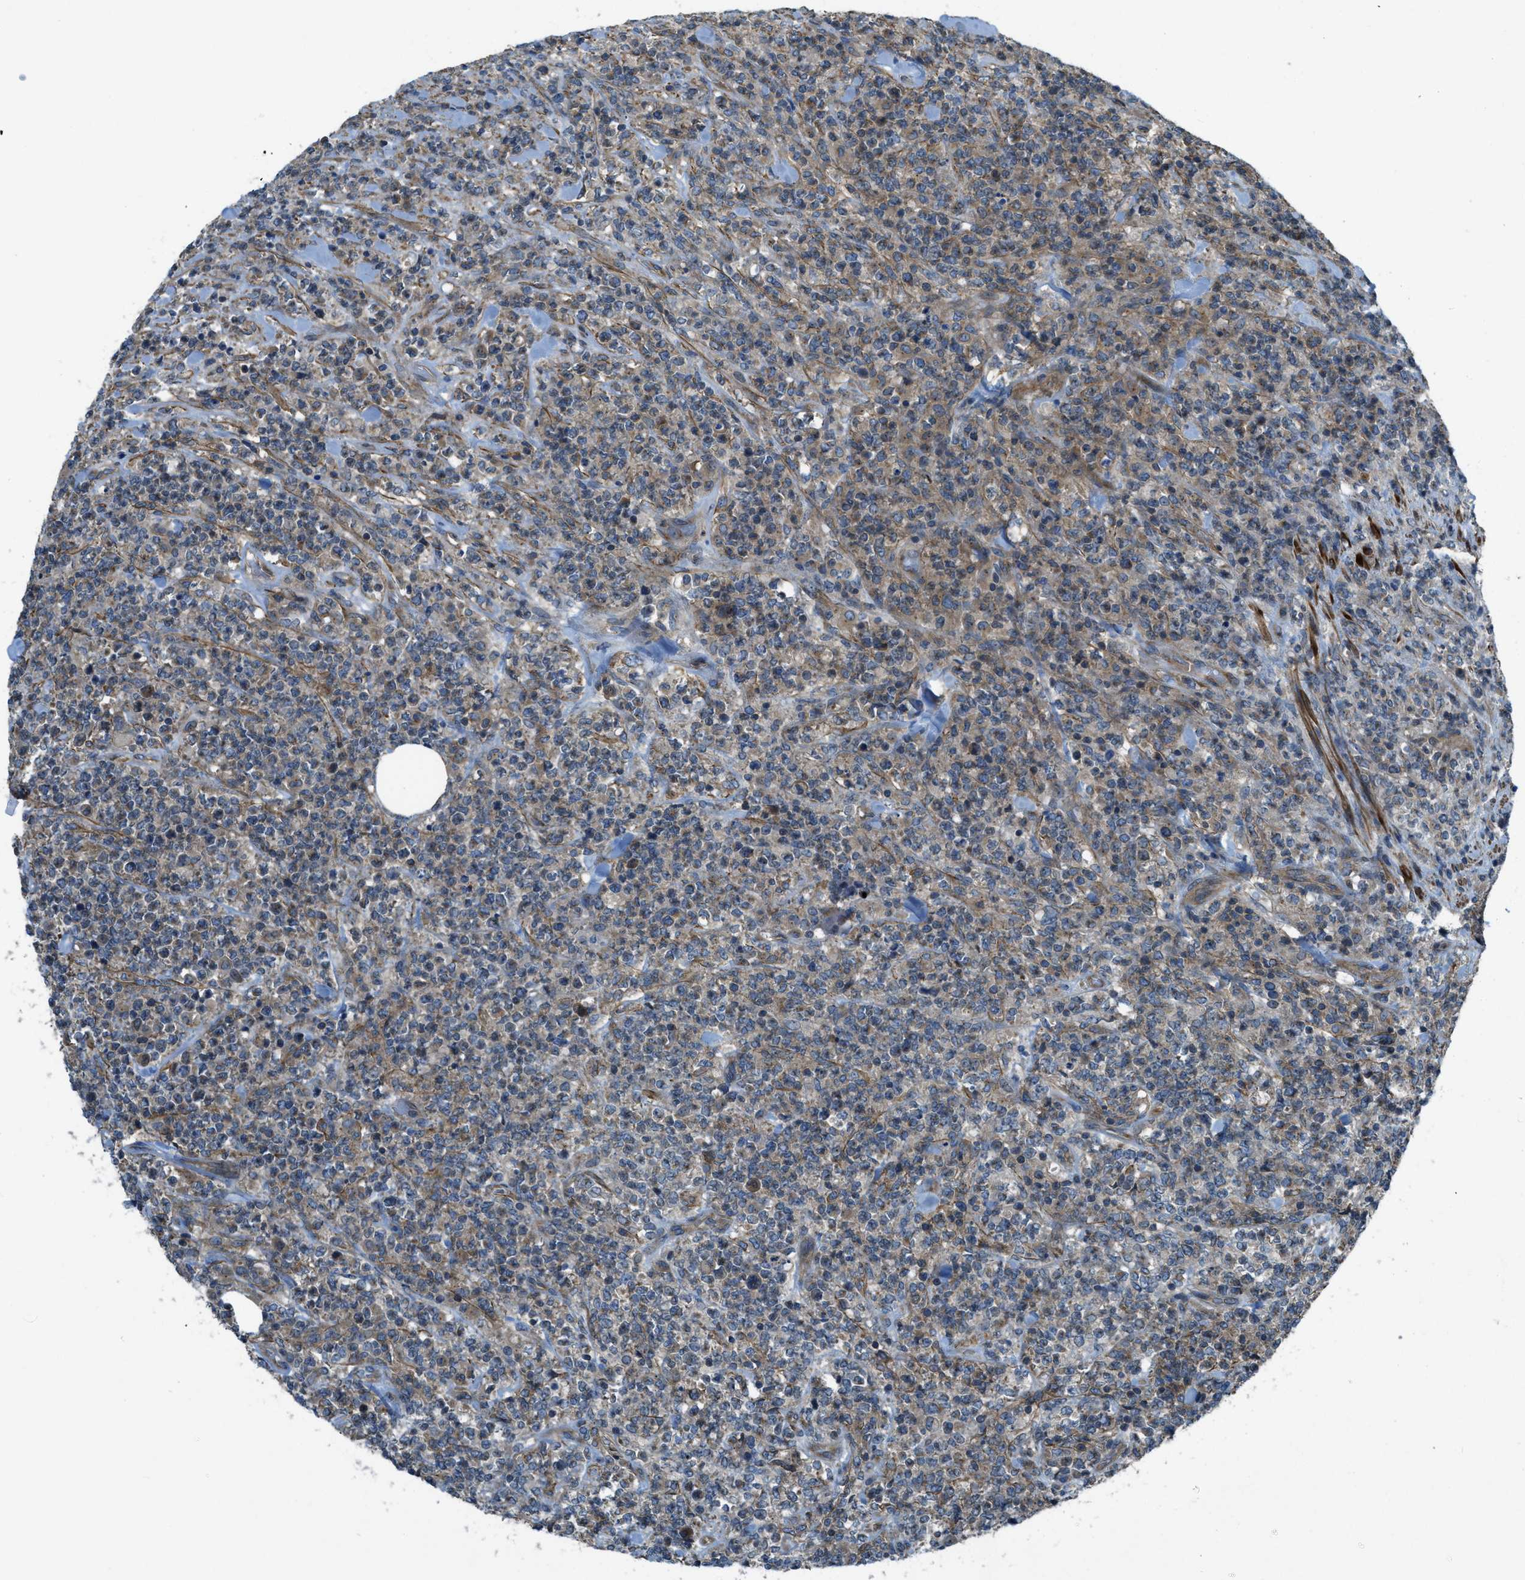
{"staining": {"intensity": "moderate", "quantity": ">75%", "location": "cytoplasmic/membranous"}, "tissue": "lymphoma", "cell_type": "Tumor cells", "image_type": "cancer", "snomed": [{"axis": "morphology", "description": "Malignant lymphoma, non-Hodgkin's type, High grade"}, {"axis": "topography", "description": "Soft tissue"}], "caption": "Tumor cells display medium levels of moderate cytoplasmic/membranous staining in approximately >75% of cells in human lymphoma.", "gene": "VEZT", "patient": {"sex": "male", "age": 18}}